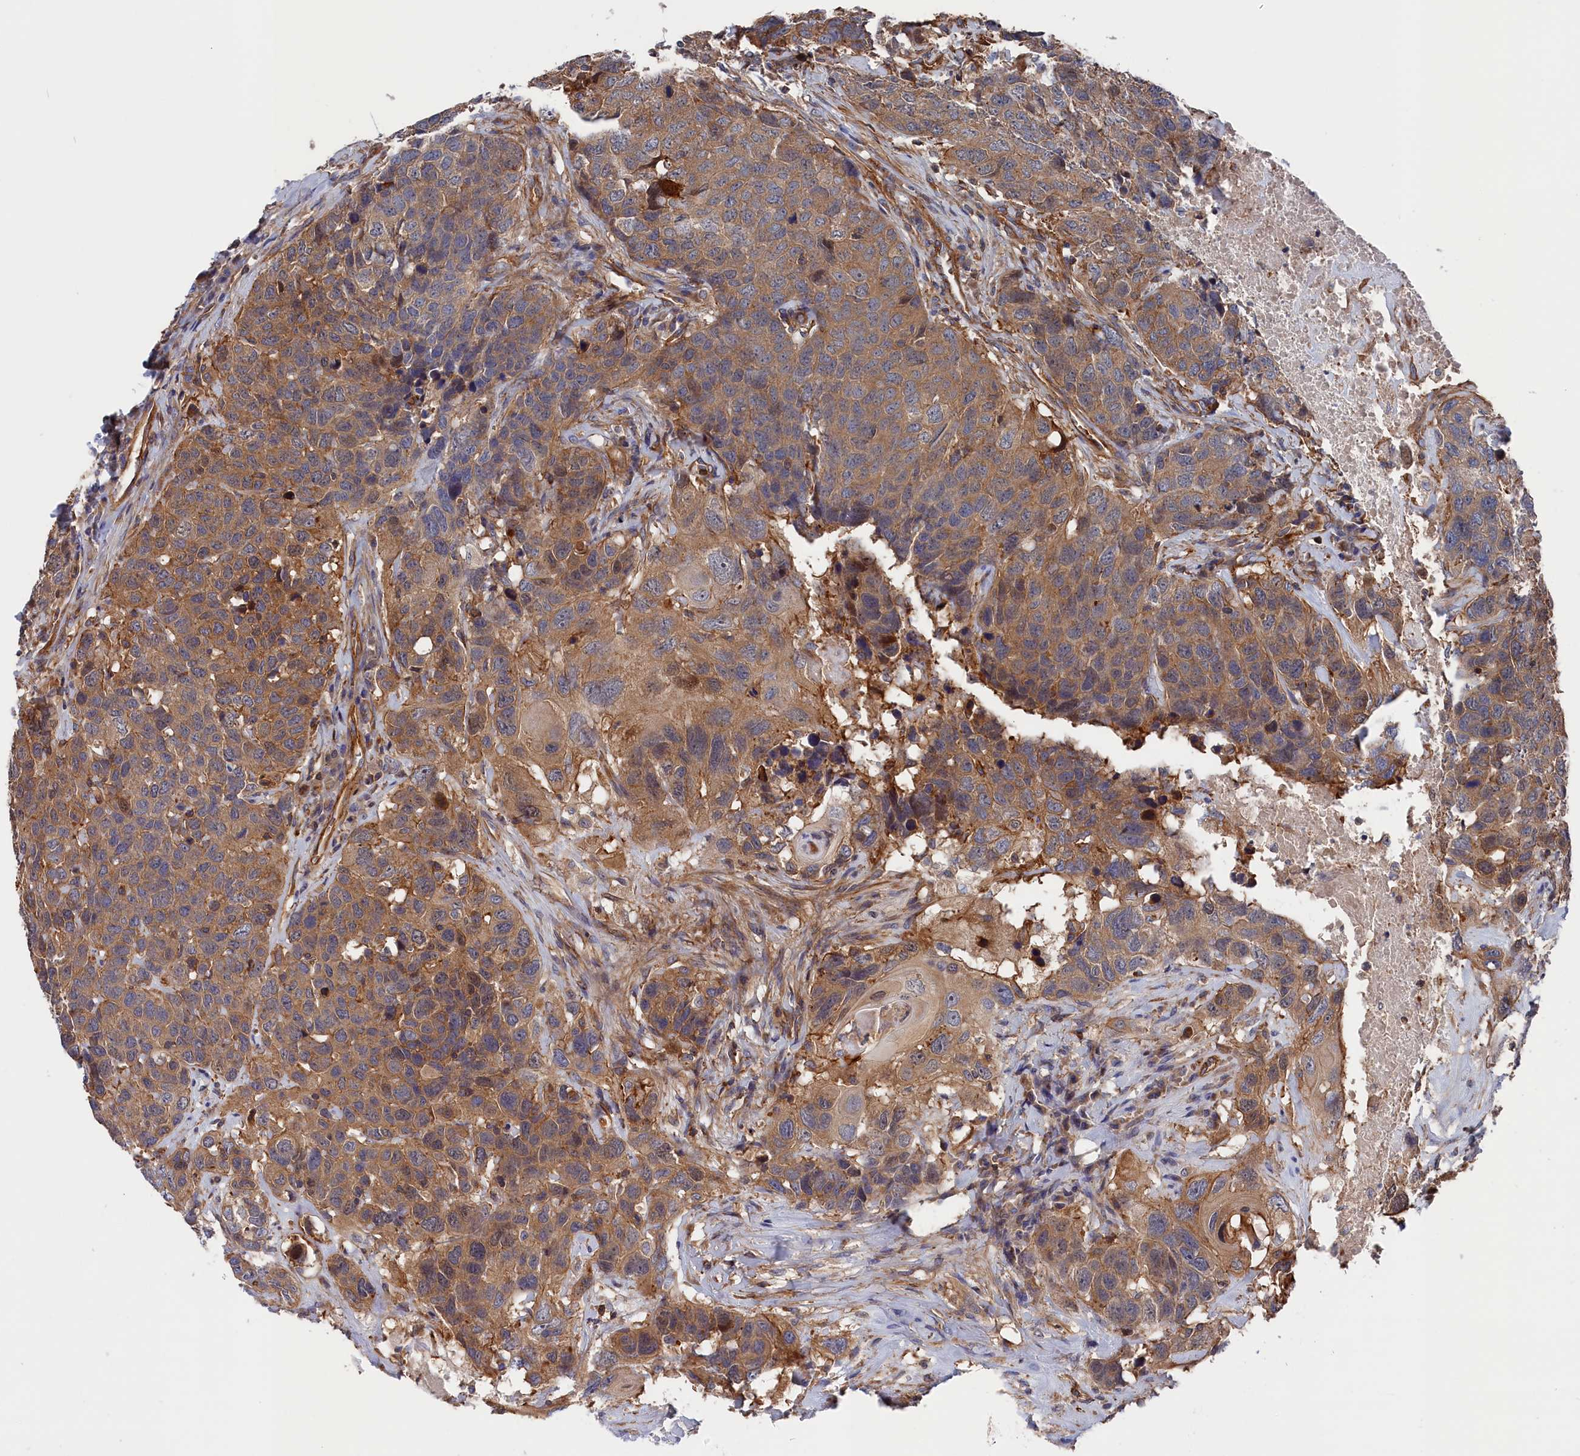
{"staining": {"intensity": "moderate", "quantity": ">75%", "location": "cytoplasmic/membranous"}, "tissue": "head and neck cancer", "cell_type": "Tumor cells", "image_type": "cancer", "snomed": [{"axis": "morphology", "description": "Squamous cell carcinoma, NOS"}, {"axis": "topography", "description": "Head-Neck"}], "caption": "The immunohistochemical stain highlights moderate cytoplasmic/membranous positivity in tumor cells of head and neck cancer (squamous cell carcinoma) tissue. The staining was performed using DAB (3,3'-diaminobenzidine), with brown indicating positive protein expression. Nuclei are stained blue with hematoxylin.", "gene": "LDHD", "patient": {"sex": "male", "age": 66}}